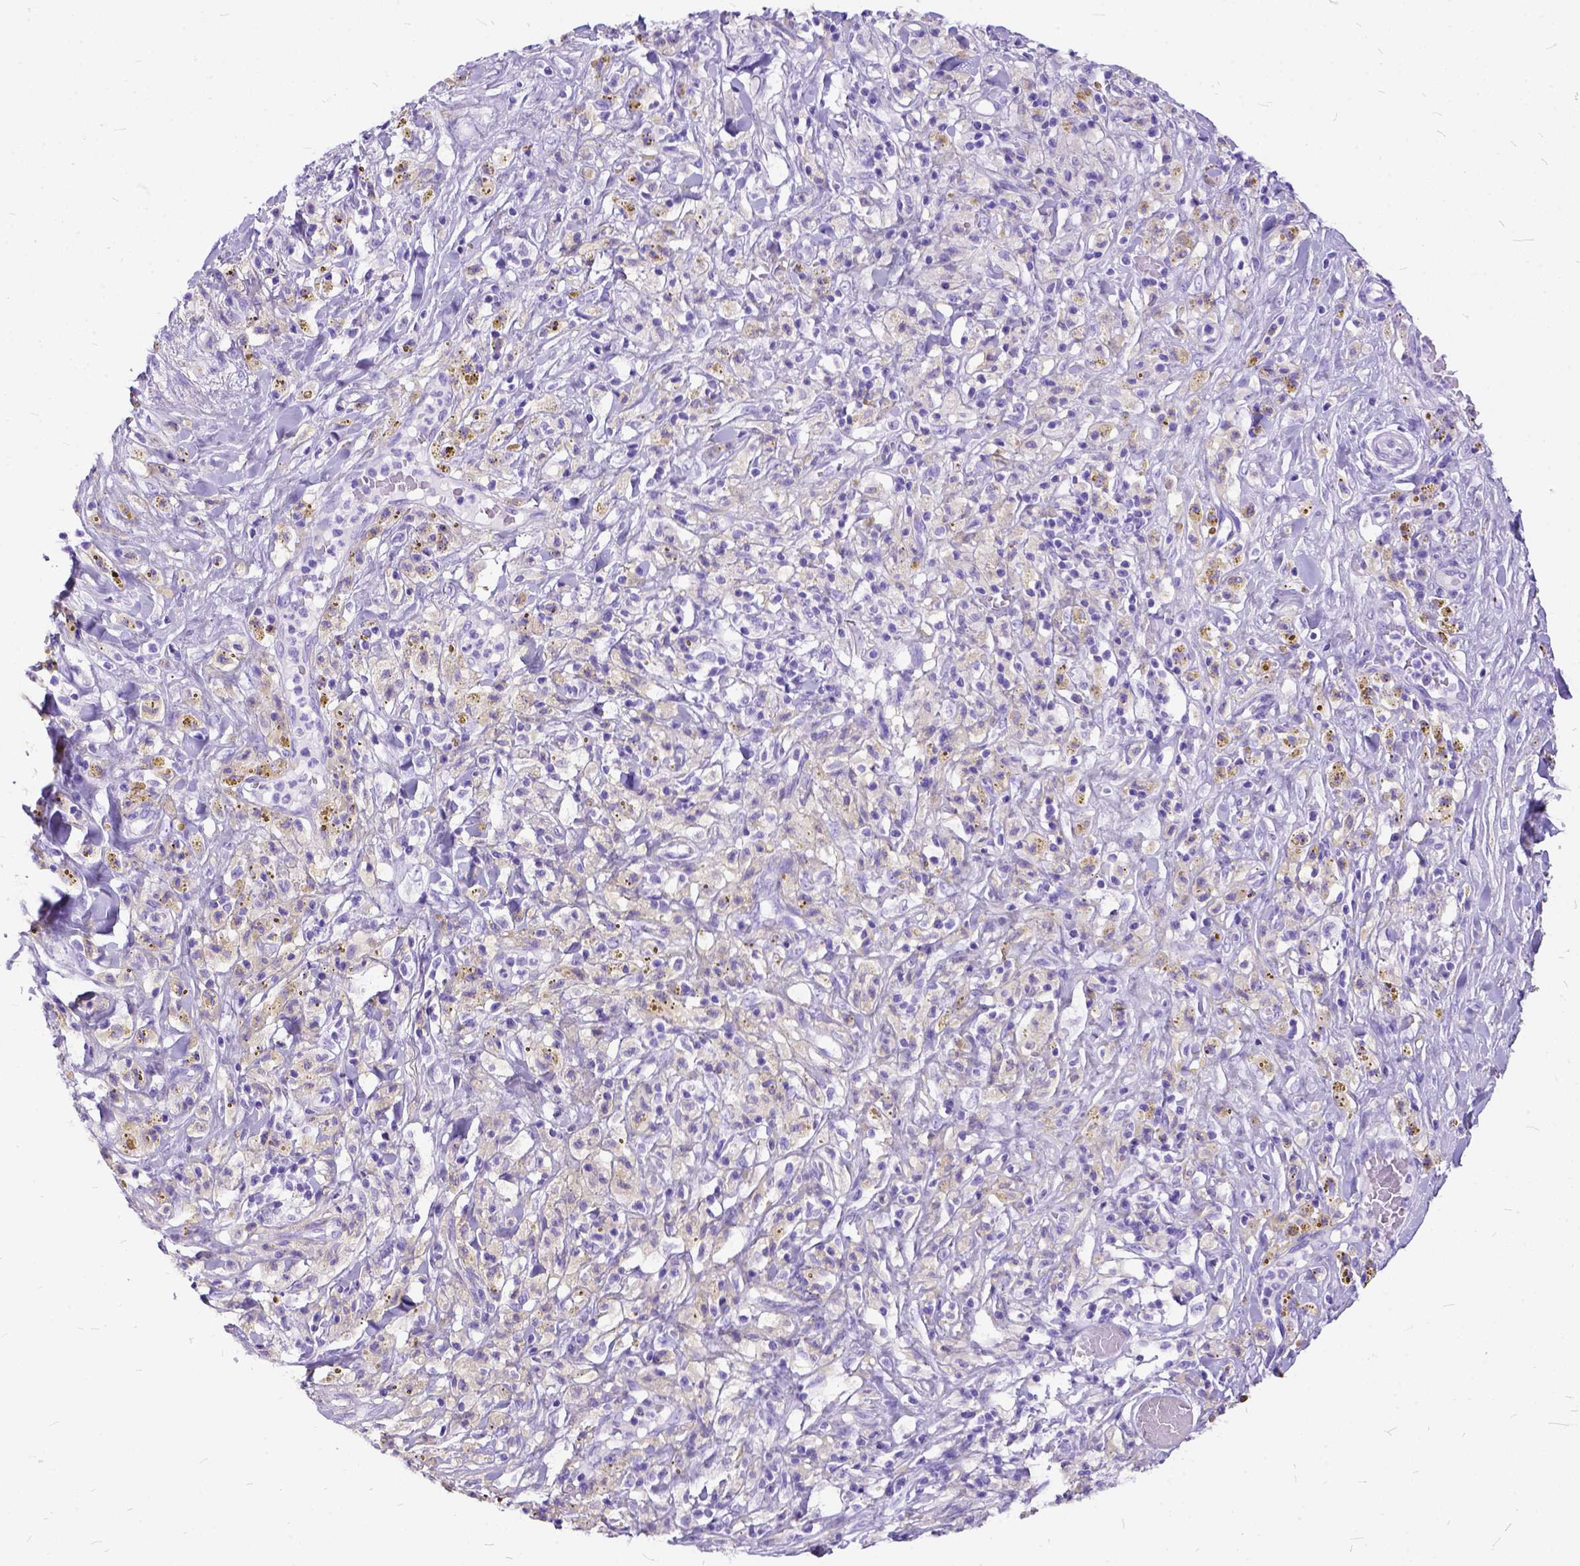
{"staining": {"intensity": "negative", "quantity": "none", "location": "none"}, "tissue": "melanoma", "cell_type": "Tumor cells", "image_type": "cancer", "snomed": [{"axis": "morphology", "description": "Malignant melanoma, NOS"}, {"axis": "topography", "description": "Skin"}], "caption": "High magnification brightfield microscopy of melanoma stained with DAB (brown) and counterstained with hematoxylin (blue): tumor cells show no significant positivity.", "gene": "C1QTNF3", "patient": {"sex": "female", "age": 91}}